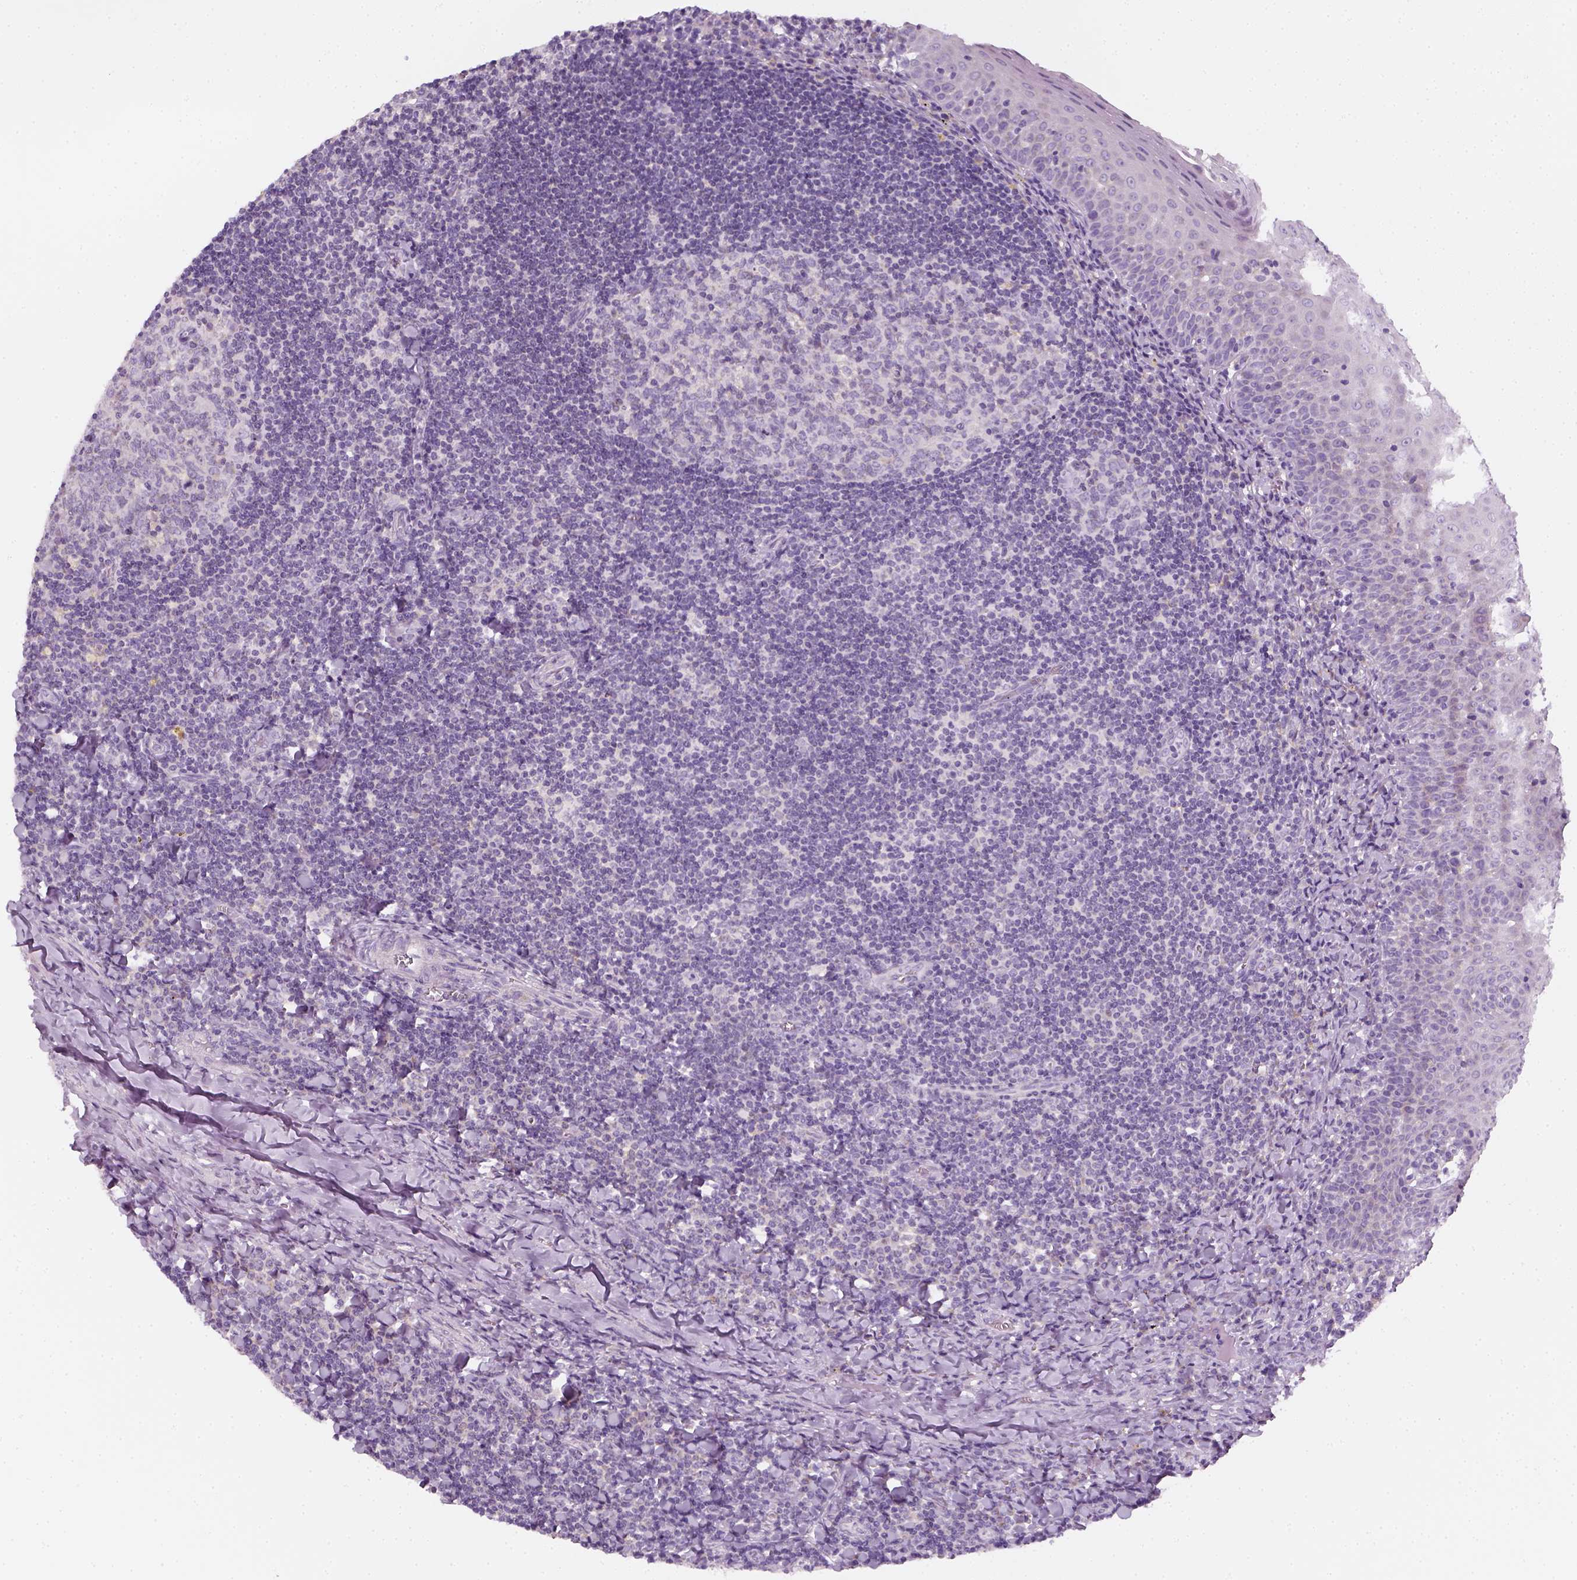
{"staining": {"intensity": "negative", "quantity": "none", "location": "none"}, "tissue": "tonsil", "cell_type": "Germinal center cells", "image_type": "normal", "snomed": [{"axis": "morphology", "description": "Normal tissue, NOS"}, {"axis": "morphology", "description": "Inflammation, NOS"}, {"axis": "topography", "description": "Tonsil"}], "caption": "IHC of benign human tonsil exhibits no staining in germinal center cells. The staining was performed using DAB (3,3'-diaminobenzidine) to visualize the protein expression in brown, while the nuclei were stained in blue with hematoxylin (Magnification: 20x).", "gene": "AWAT2", "patient": {"sex": "female", "age": 31}}